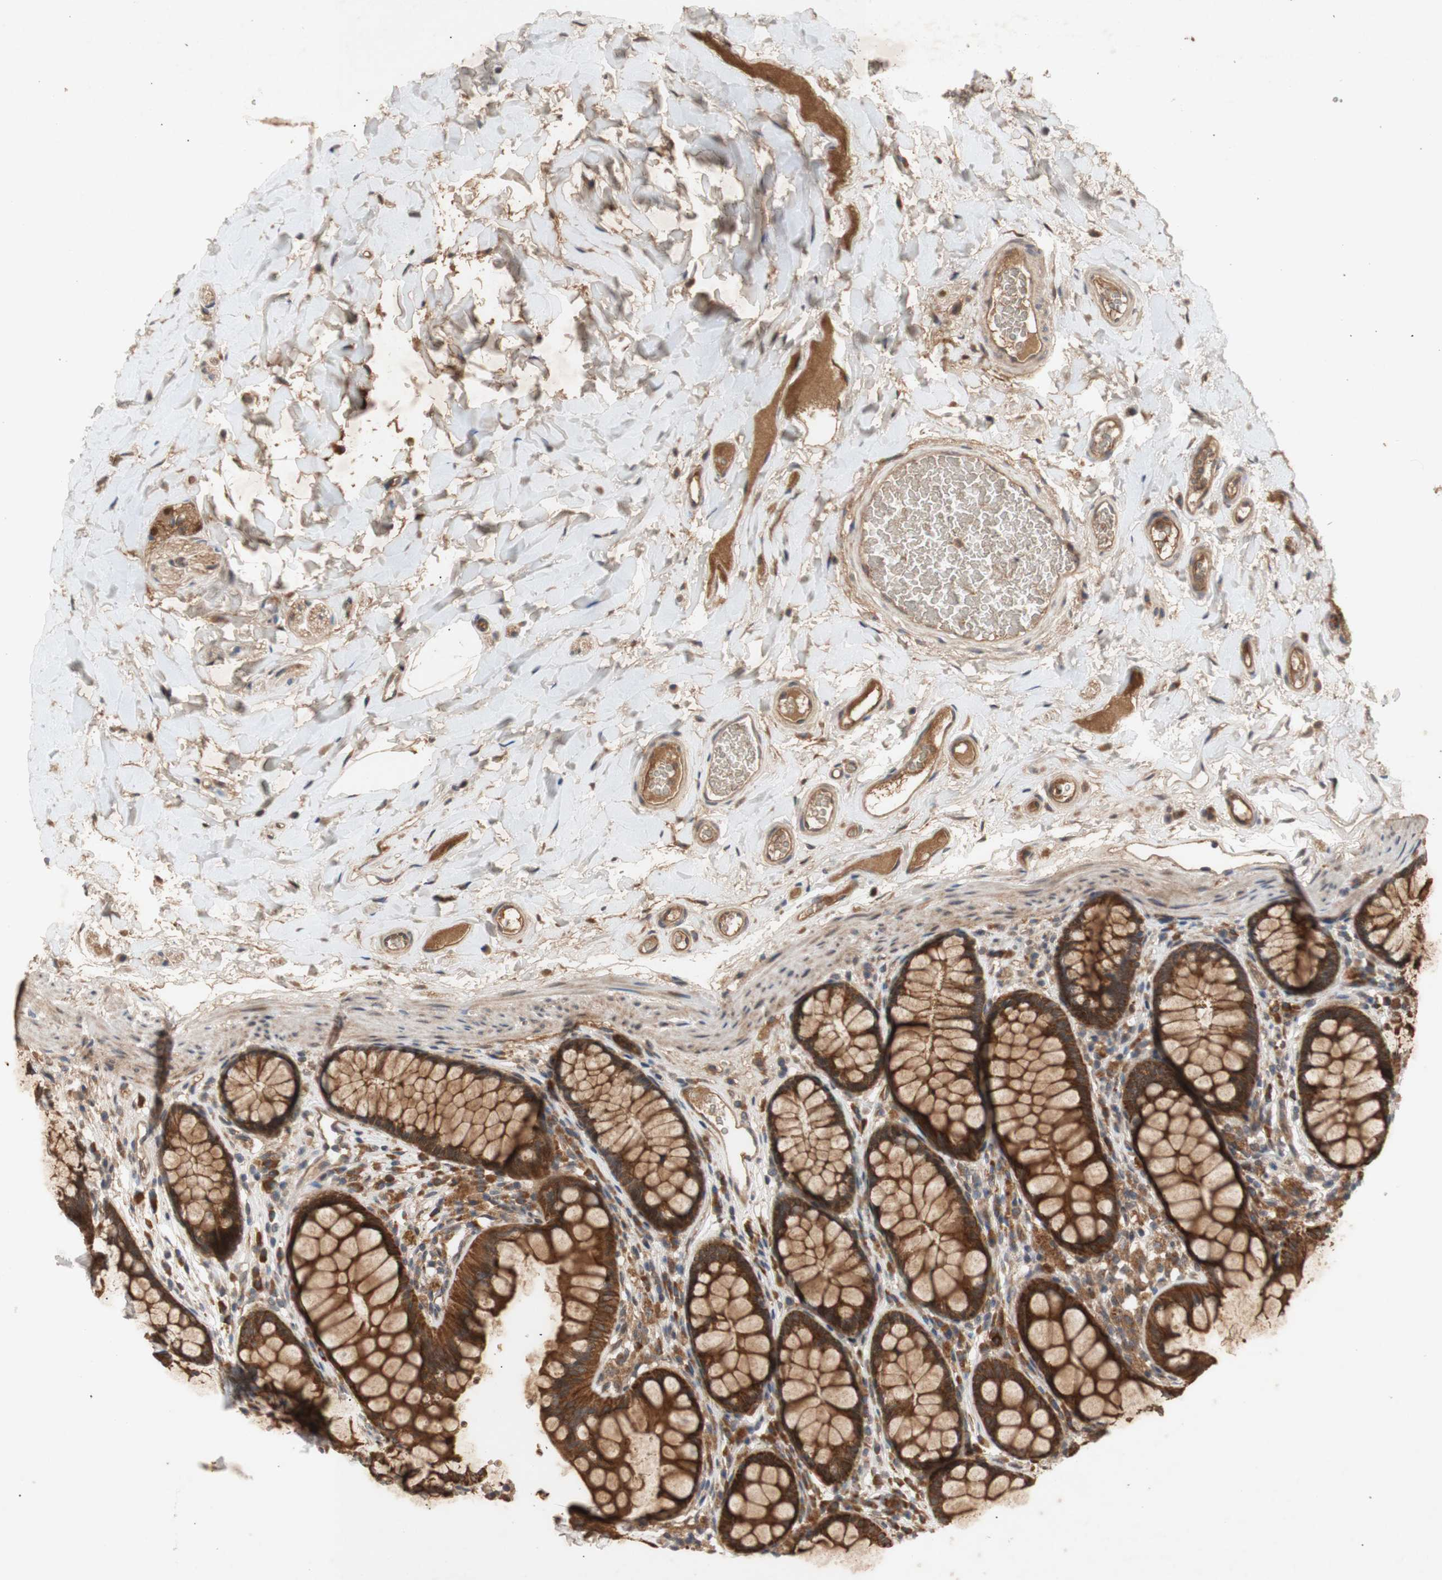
{"staining": {"intensity": "moderate", "quantity": ">75%", "location": "cytoplasmic/membranous"}, "tissue": "colon", "cell_type": "Endothelial cells", "image_type": "normal", "snomed": [{"axis": "morphology", "description": "Normal tissue, NOS"}, {"axis": "topography", "description": "Colon"}], "caption": "Unremarkable colon was stained to show a protein in brown. There is medium levels of moderate cytoplasmic/membranous staining in approximately >75% of endothelial cells. Nuclei are stained in blue.", "gene": "PKN1", "patient": {"sex": "female", "age": 55}}